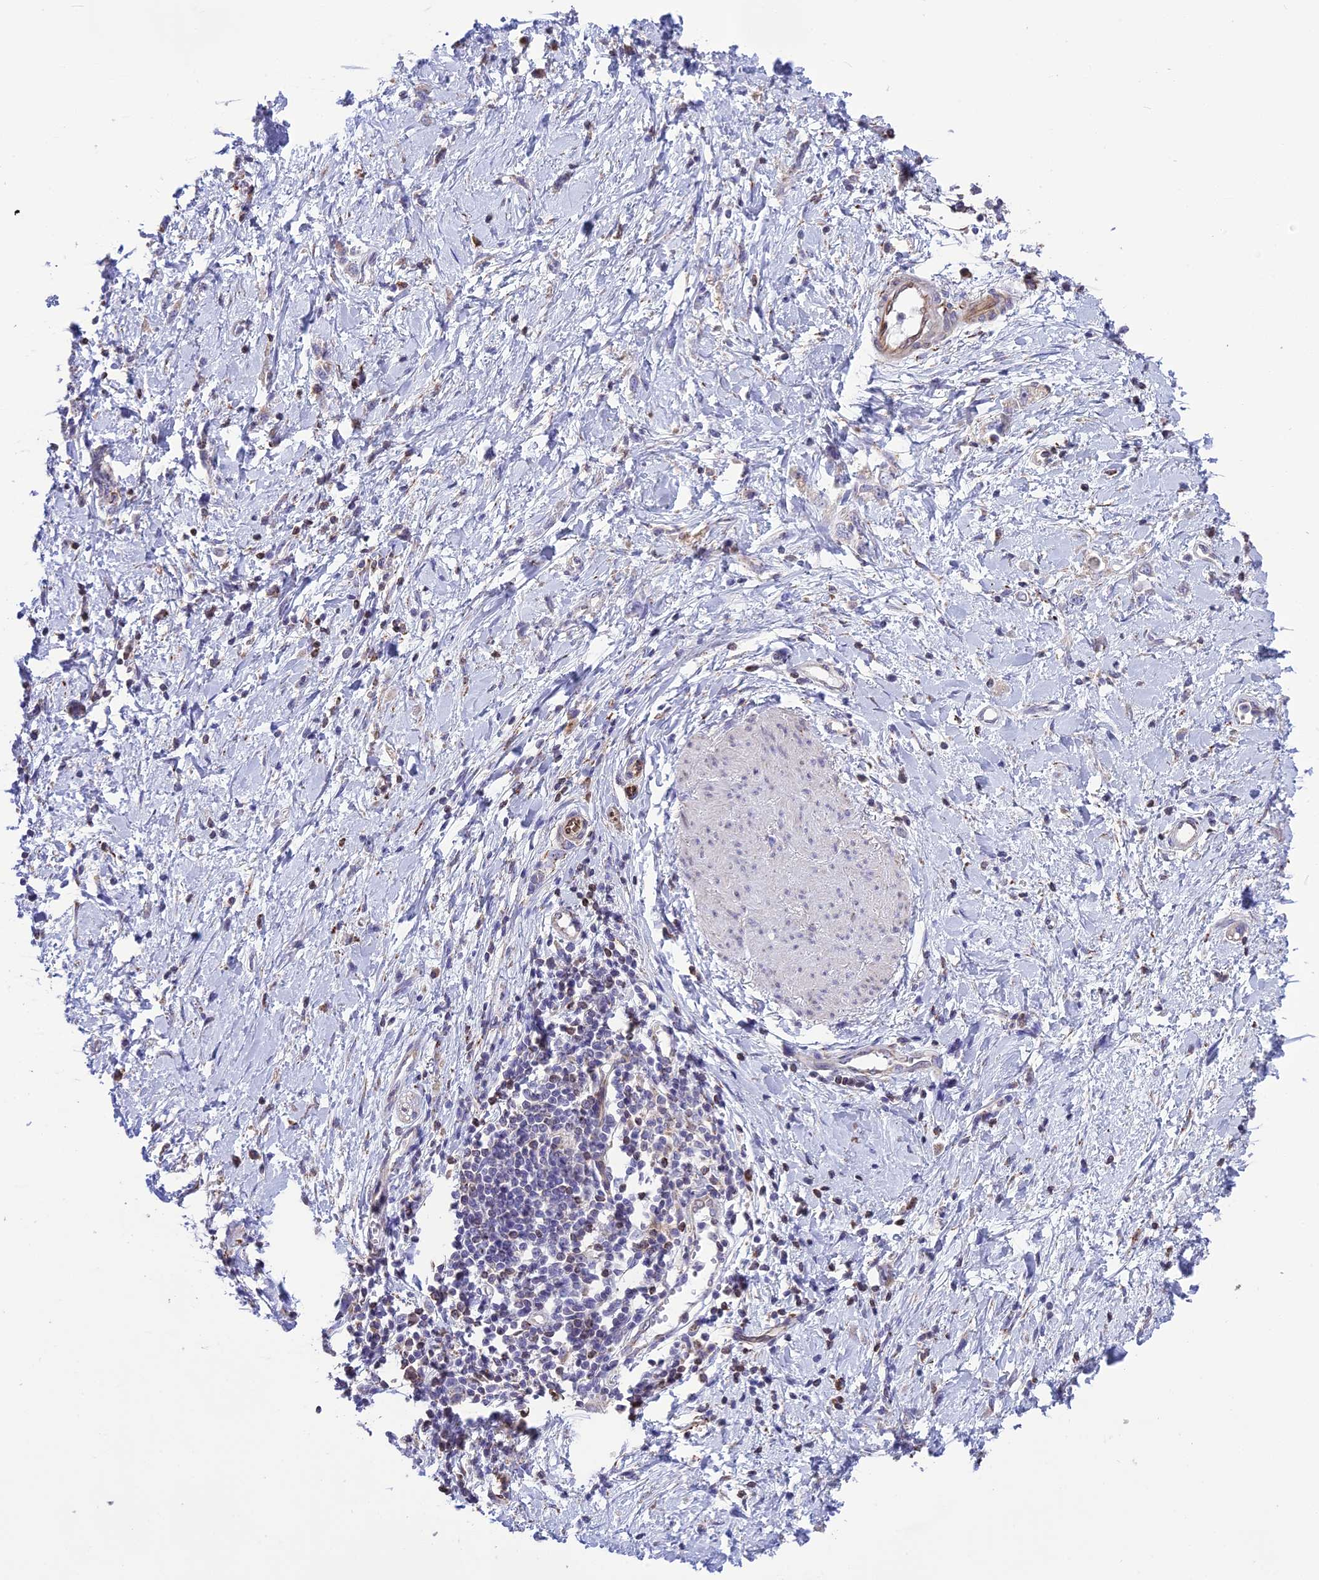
{"staining": {"intensity": "negative", "quantity": "none", "location": "none"}, "tissue": "stomach cancer", "cell_type": "Tumor cells", "image_type": "cancer", "snomed": [{"axis": "morphology", "description": "Adenocarcinoma, NOS"}, {"axis": "topography", "description": "Stomach"}], "caption": "DAB immunohistochemical staining of human stomach cancer reveals no significant expression in tumor cells. The staining was performed using DAB to visualize the protein expression in brown, while the nuclei were stained in blue with hematoxylin (Magnification: 20x).", "gene": "DOC2B", "patient": {"sex": "female", "age": 76}}